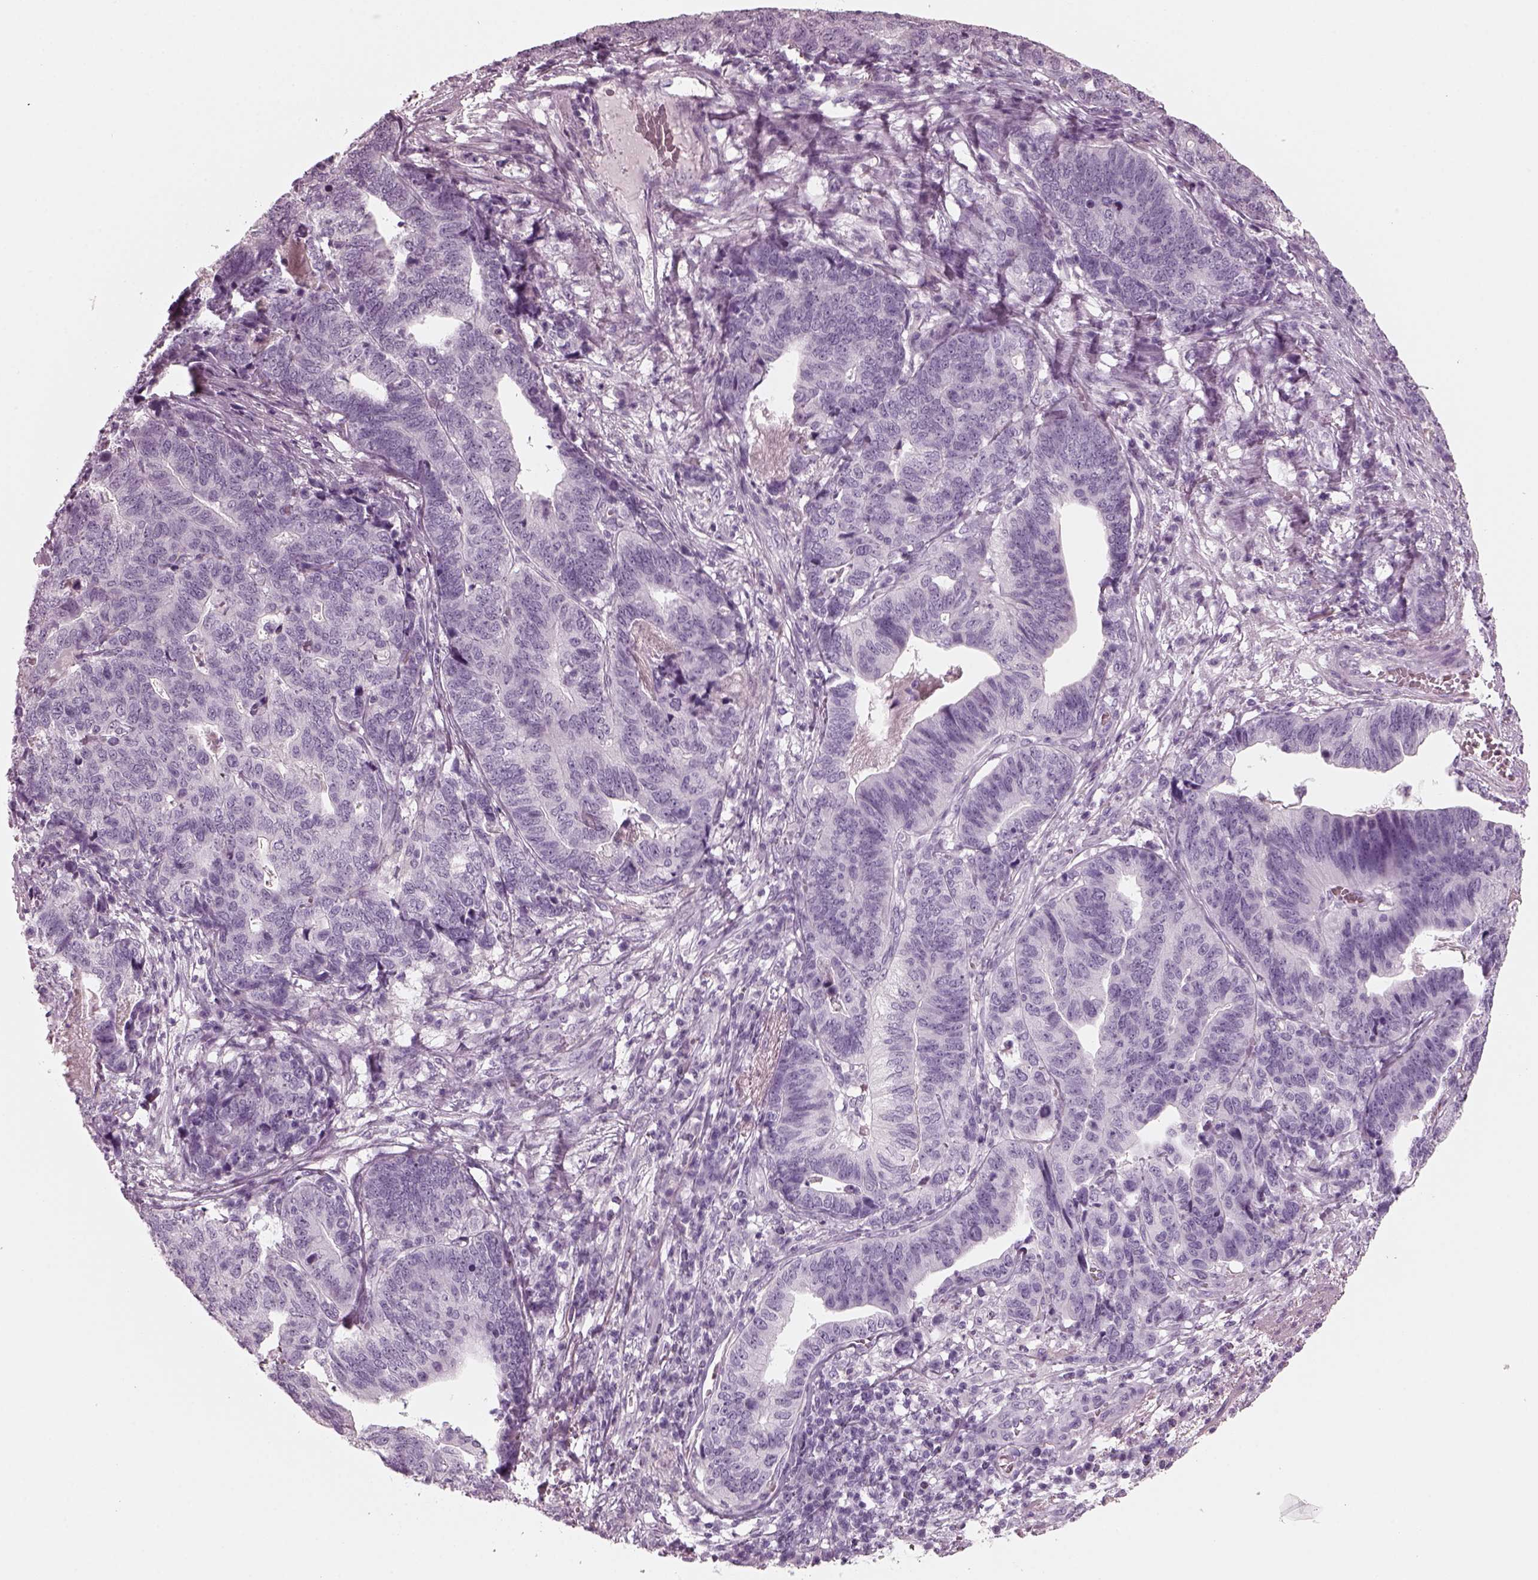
{"staining": {"intensity": "negative", "quantity": "none", "location": "none"}, "tissue": "stomach cancer", "cell_type": "Tumor cells", "image_type": "cancer", "snomed": [{"axis": "morphology", "description": "Adenocarcinoma, NOS"}, {"axis": "topography", "description": "Stomach, upper"}], "caption": "Tumor cells show no significant protein expression in stomach adenocarcinoma. Brightfield microscopy of immunohistochemistry (IHC) stained with DAB (3,3'-diaminobenzidine) (brown) and hematoxylin (blue), captured at high magnification.", "gene": "RCVRN", "patient": {"sex": "female", "age": 67}}